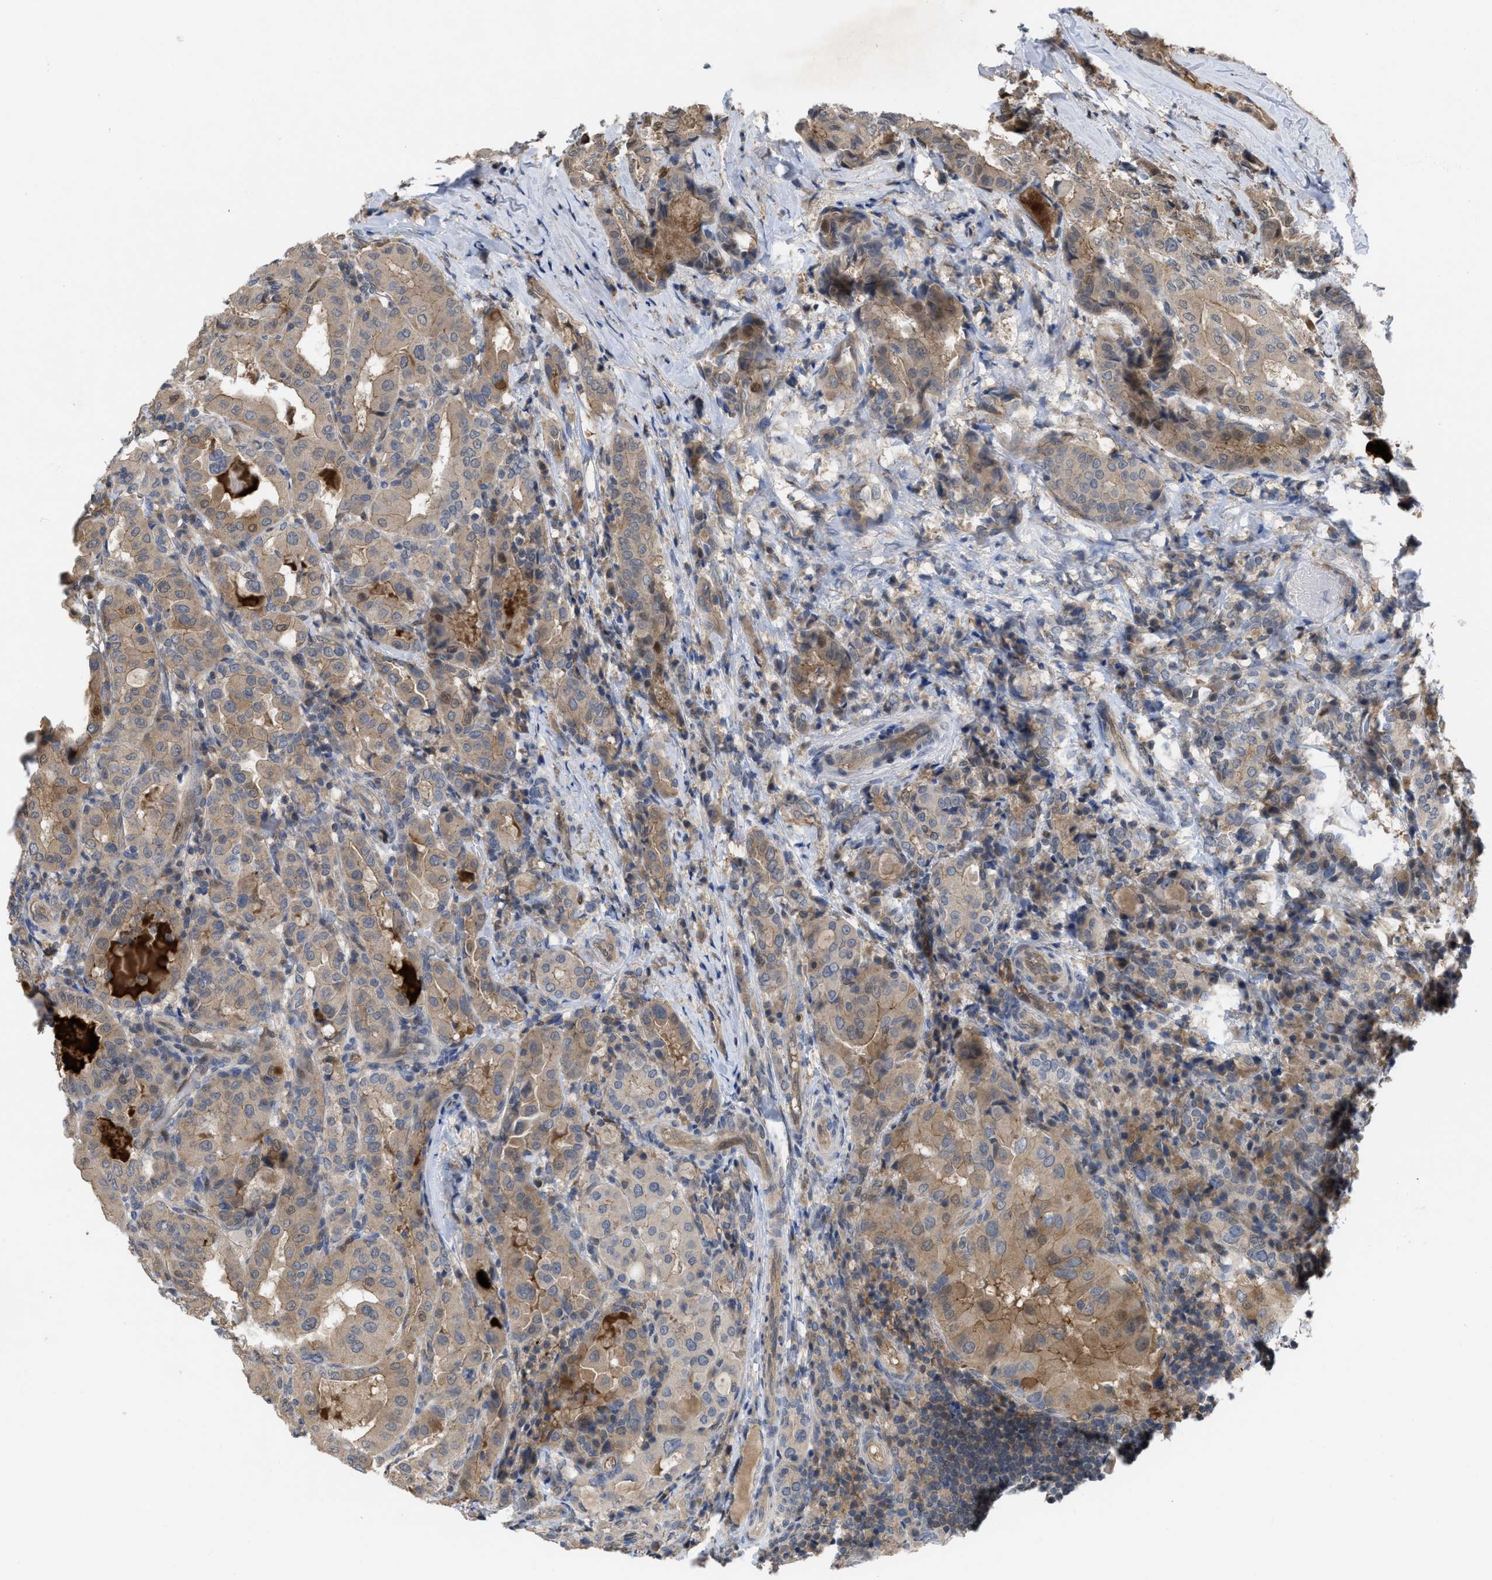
{"staining": {"intensity": "moderate", "quantity": ">75%", "location": "cytoplasmic/membranous"}, "tissue": "thyroid cancer", "cell_type": "Tumor cells", "image_type": "cancer", "snomed": [{"axis": "morphology", "description": "Papillary adenocarcinoma, NOS"}, {"axis": "topography", "description": "Thyroid gland"}], "caption": "IHC micrograph of papillary adenocarcinoma (thyroid) stained for a protein (brown), which demonstrates medium levels of moderate cytoplasmic/membranous expression in approximately >75% of tumor cells.", "gene": "LDAF1", "patient": {"sex": "female", "age": 42}}